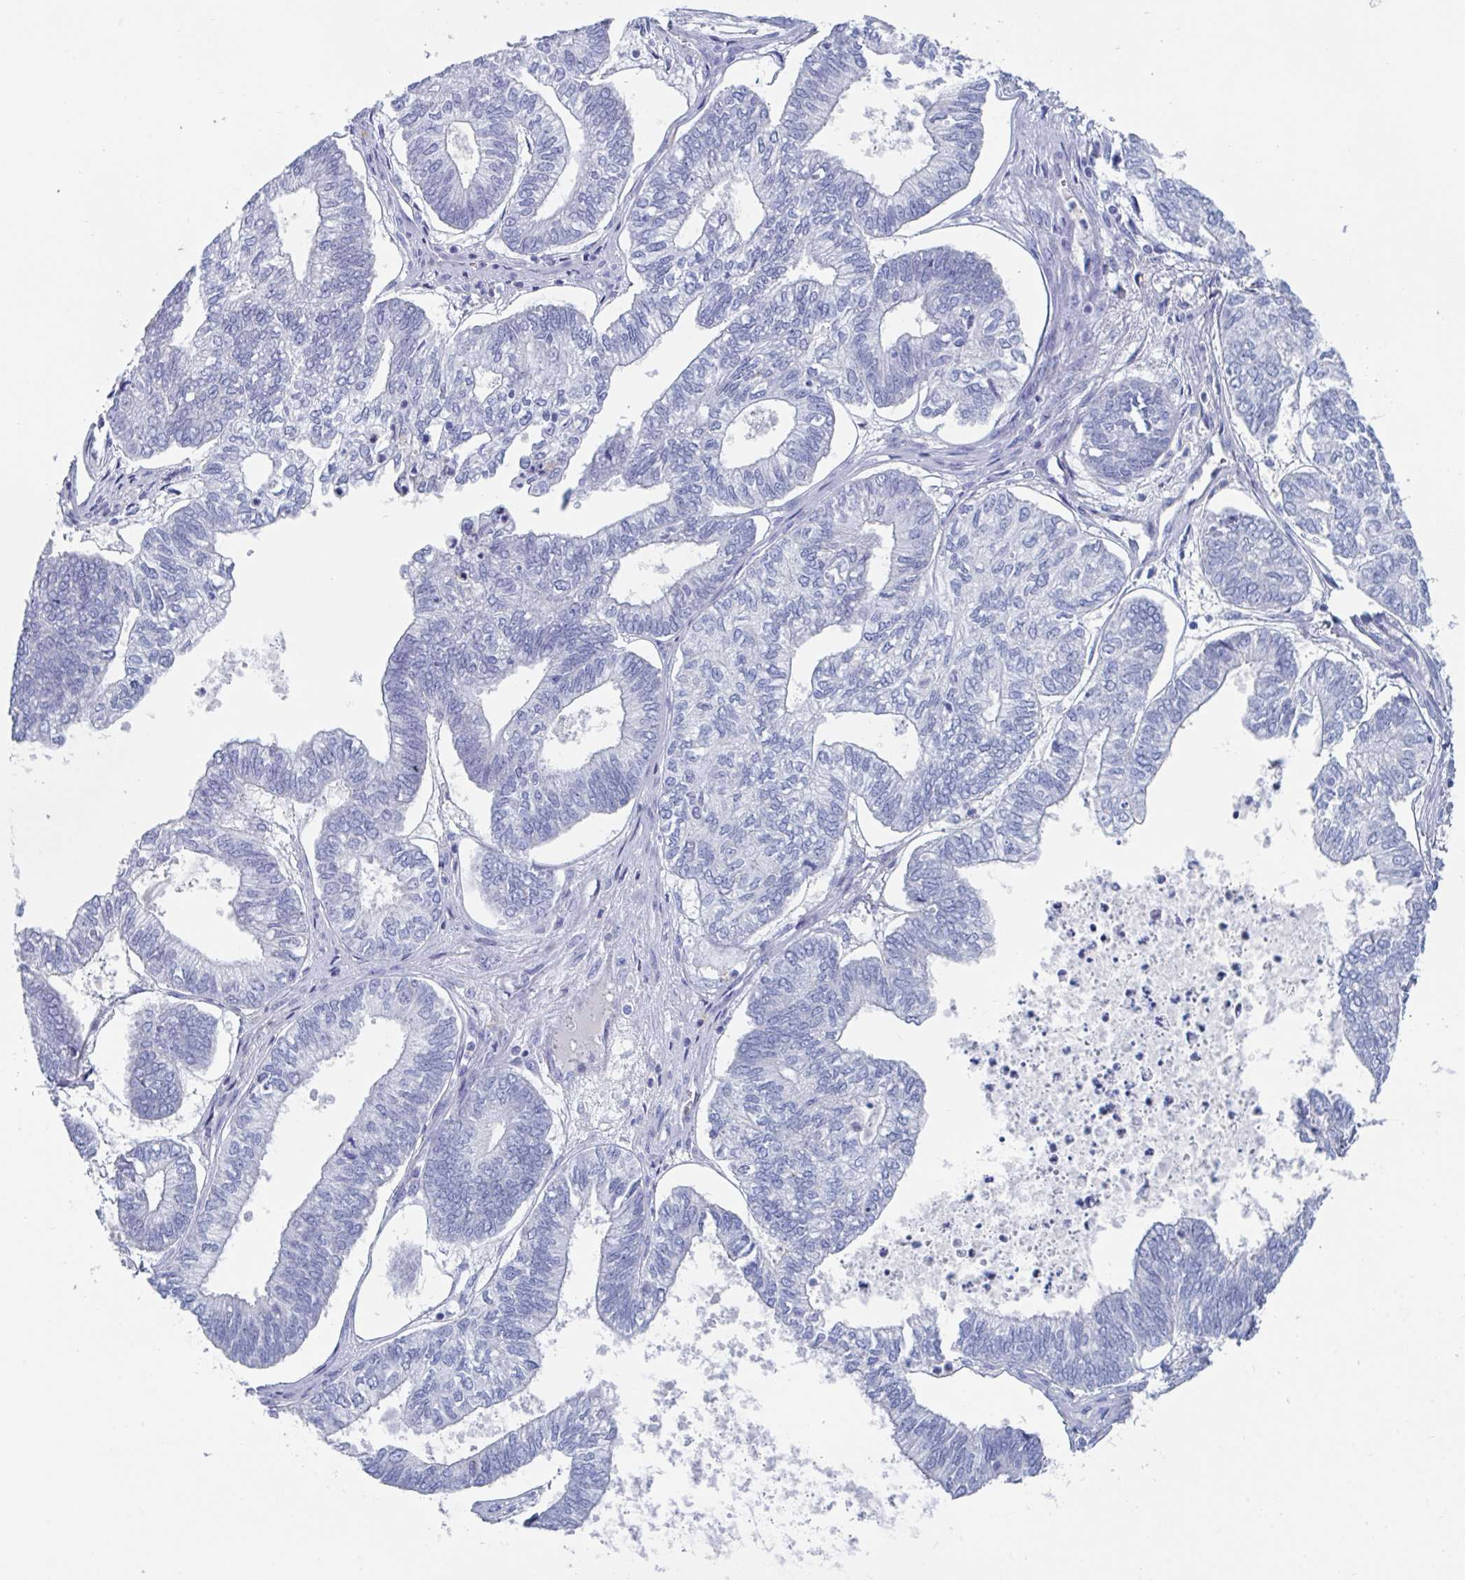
{"staining": {"intensity": "negative", "quantity": "none", "location": "none"}, "tissue": "ovarian cancer", "cell_type": "Tumor cells", "image_type": "cancer", "snomed": [{"axis": "morphology", "description": "Carcinoma, endometroid"}, {"axis": "topography", "description": "Ovary"}], "caption": "High power microscopy histopathology image of an immunohistochemistry (IHC) image of endometroid carcinoma (ovarian), revealing no significant expression in tumor cells.", "gene": "DPEP3", "patient": {"sex": "female", "age": 64}}